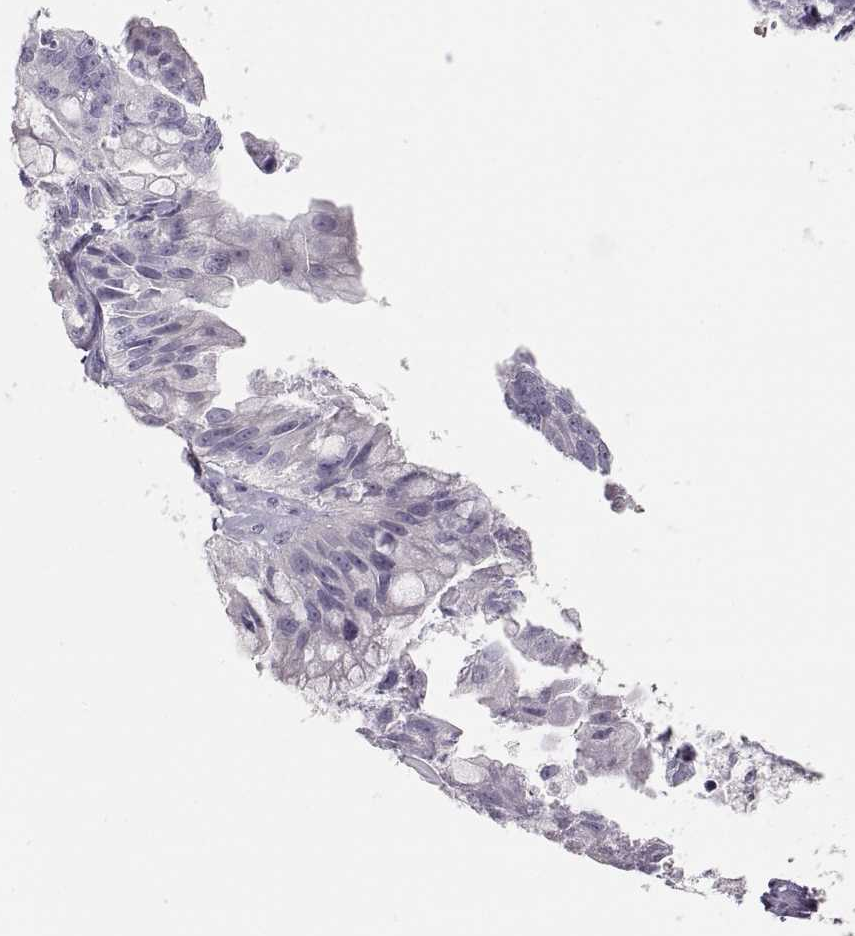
{"staining": {"intensity": "negative", "quantity": "none", "location": "none"}, "tissue": "ovarian cancer", "cell_type": "Tumor cells", "image_type": "cancer", "snomed": [{"axis": "morphology", "description": "Cystadenocarcinoma, mucinous, NOS"}, {"axis": "topography", "description": "Ovary"}], "caption": "Tumor cells are negative for brown protein staining in mucinous cystadenocarcinoma (ovarian).", "gene": "LEPR", "patient": {"sex": "female", "age": 76}}